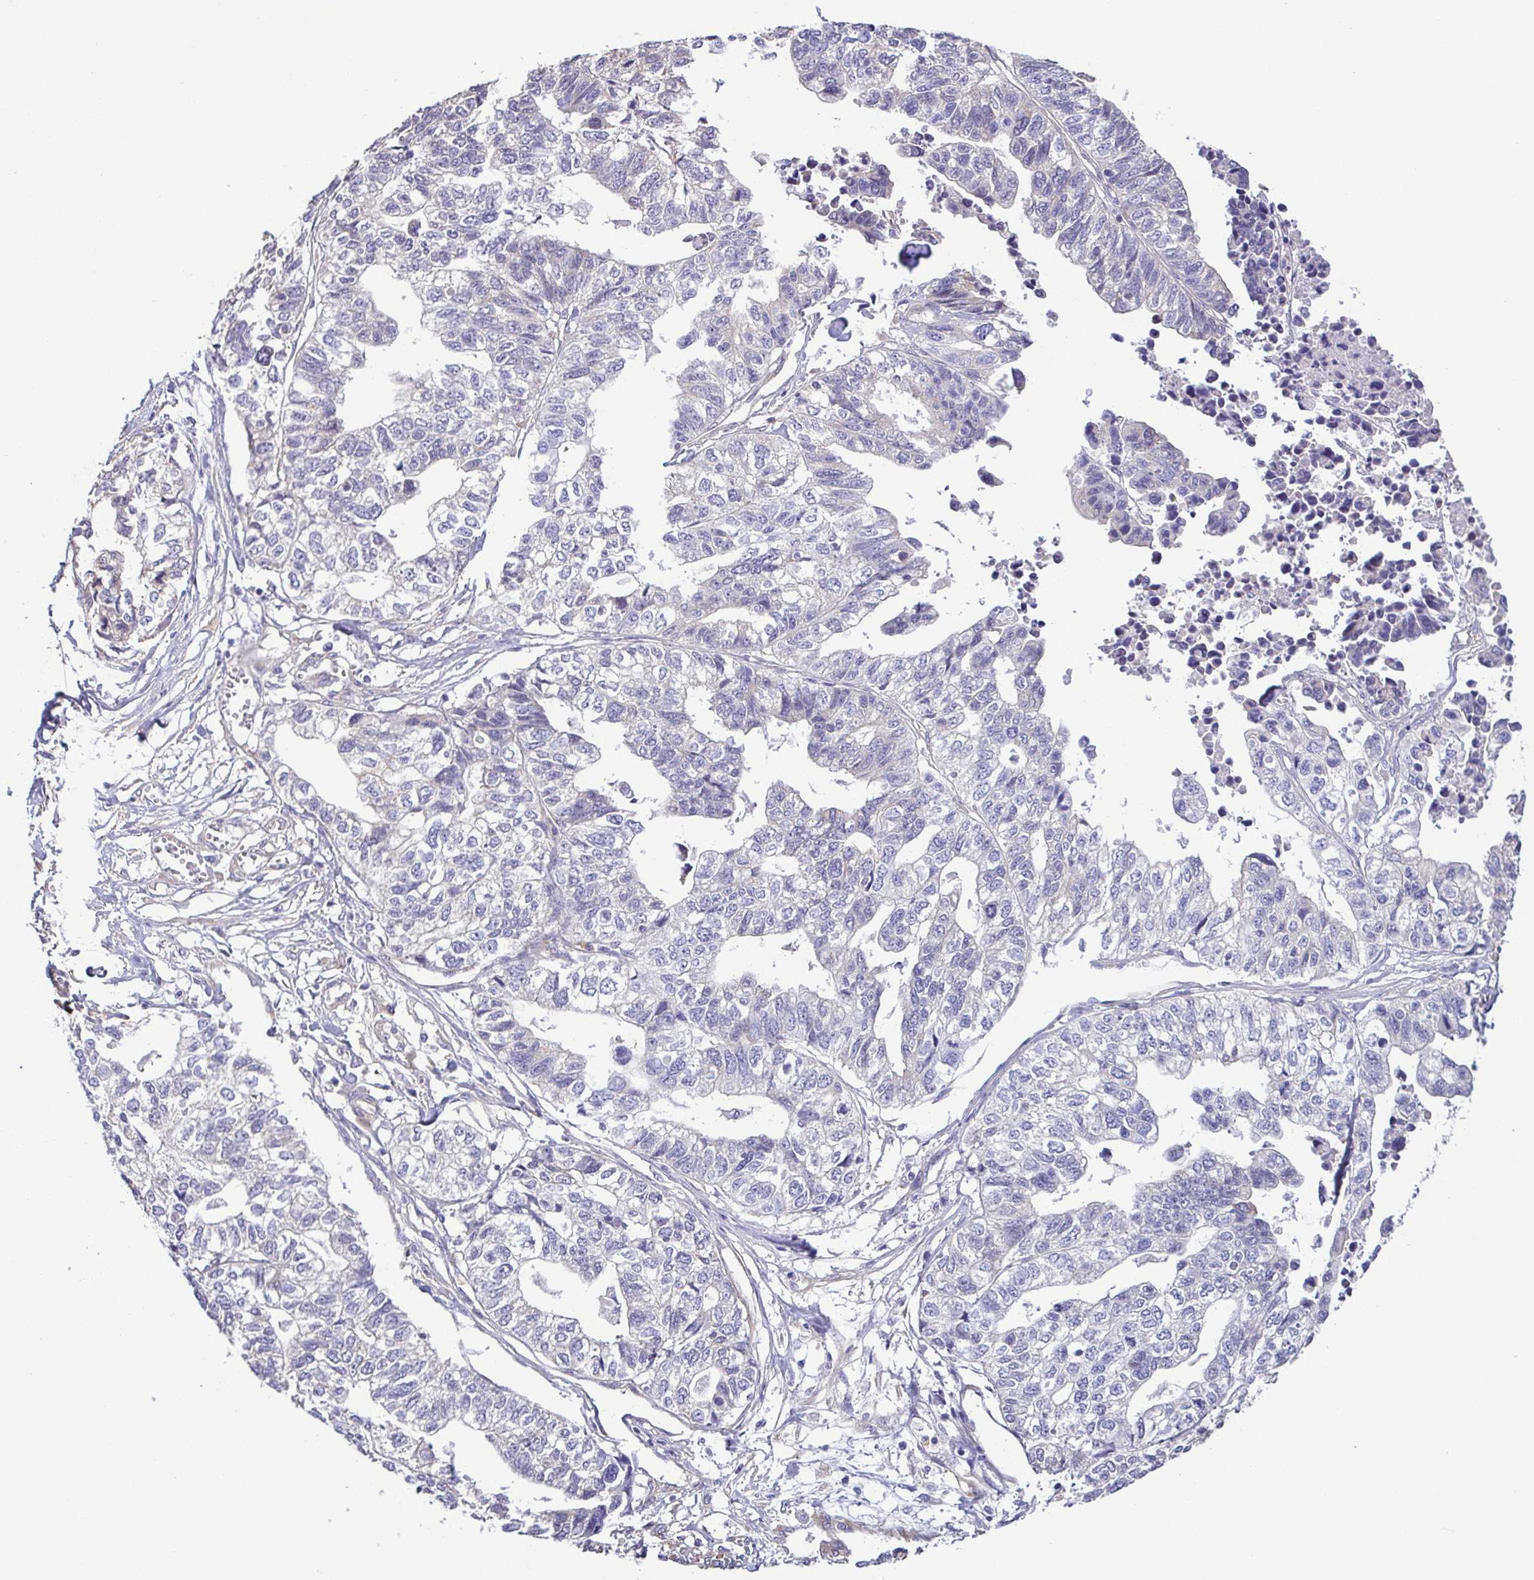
{"staining": {"intensity": "negative", "quantity": "none", "location": "none"}, "tissue": "stomach cancer", "cell_type": "Tumor cells", "image_type": "cancer", "snomed": [{"axis": "morphology", "description": "Adenocarcinoma, NOS"}, {"axis": "topography", "description": "Stomach, upper"}], "caption": "Stomach cancer was stained to show a protein in brown. There is no significant staining in tumor cells. Brightfield microscopy of IHC stained with DAB (brown) and hematoxylin (blue), captured at high magnification.", "gene": "MYL10", "patient": {"sex": "female", "age": 67}}